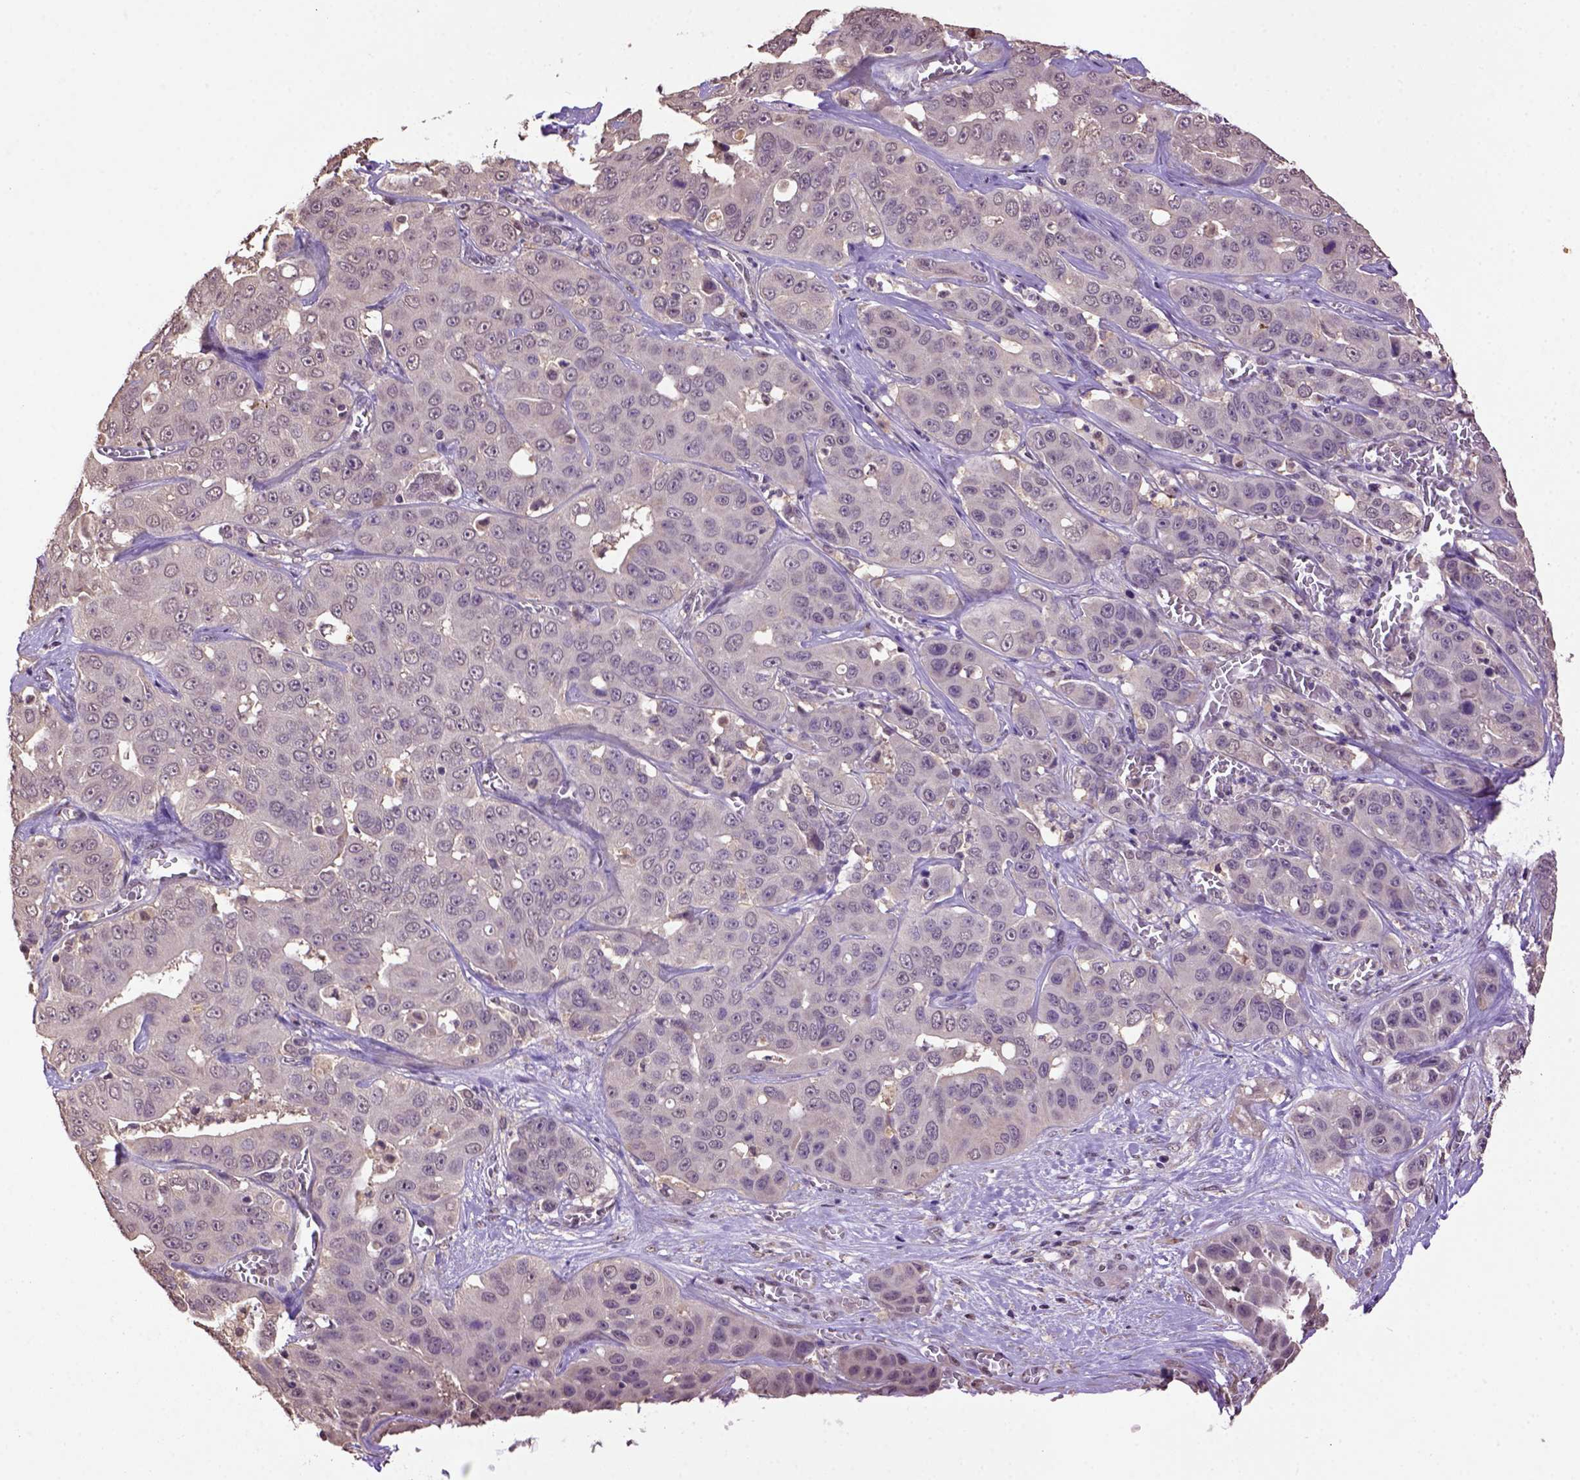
{"staining": {"intensity": "weak", "quantity": "<25%", "location": "cytoplasmic/membranous"}, "tissue": "liver cancer", "cell_type": "Tumor cells", "image_type": "cancer", "snomed": [{"axis": "morphology", "description": "Cholangiocarcinoma"}, {"axis": "topography", "description": "Liver"}], "caption": "A photomicrograph of human cholangiocarcinoma (liver) is negative for staining in tumor cells.", "gene": "WDR17", "patient": {"sex": "female", "age": 52}}